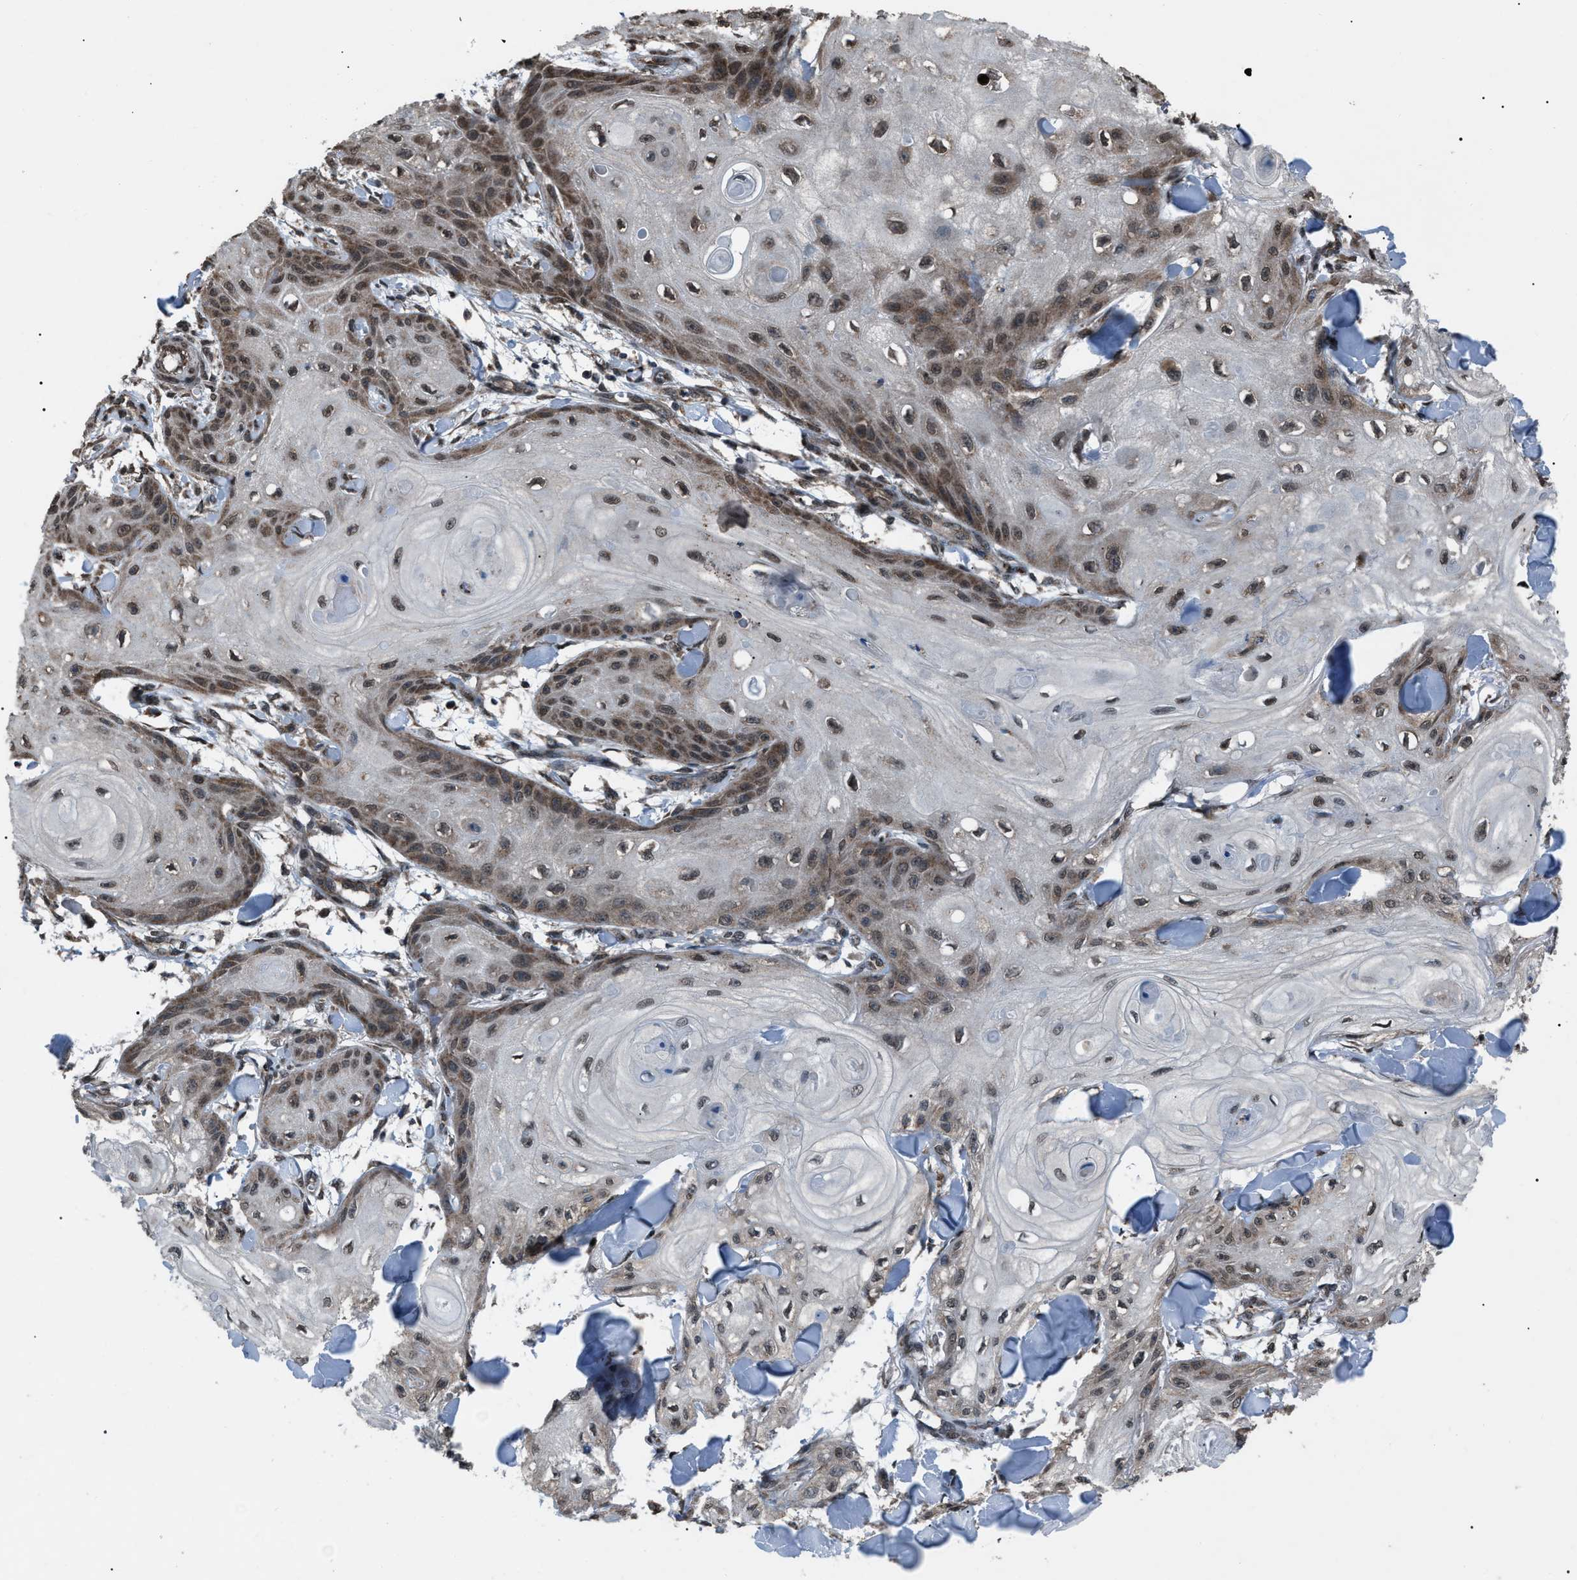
{"staining": {"intensity": "moderate", "quantity": "25%-75%", "location": "cytoplasmic/membranous"}, "tissue": "skin cancer", "cell_type": "Tumor cells", "image_type": "cancer", "snomed": [{"axis": "morphology", "description": "Squamous cell carcinoma, NOS"}, {"axis": "topography", "description": "Skin"}], "caption": "Skin cancer stained with DAB (3,3'-diaminobenzidine) IHC shows medium levels of moderate cytoplasmic/membranous staining in about 25%-75% of tumor cells.", "gene": "ZFAND2A", "patient": {"sex": "male", "age": 74}}